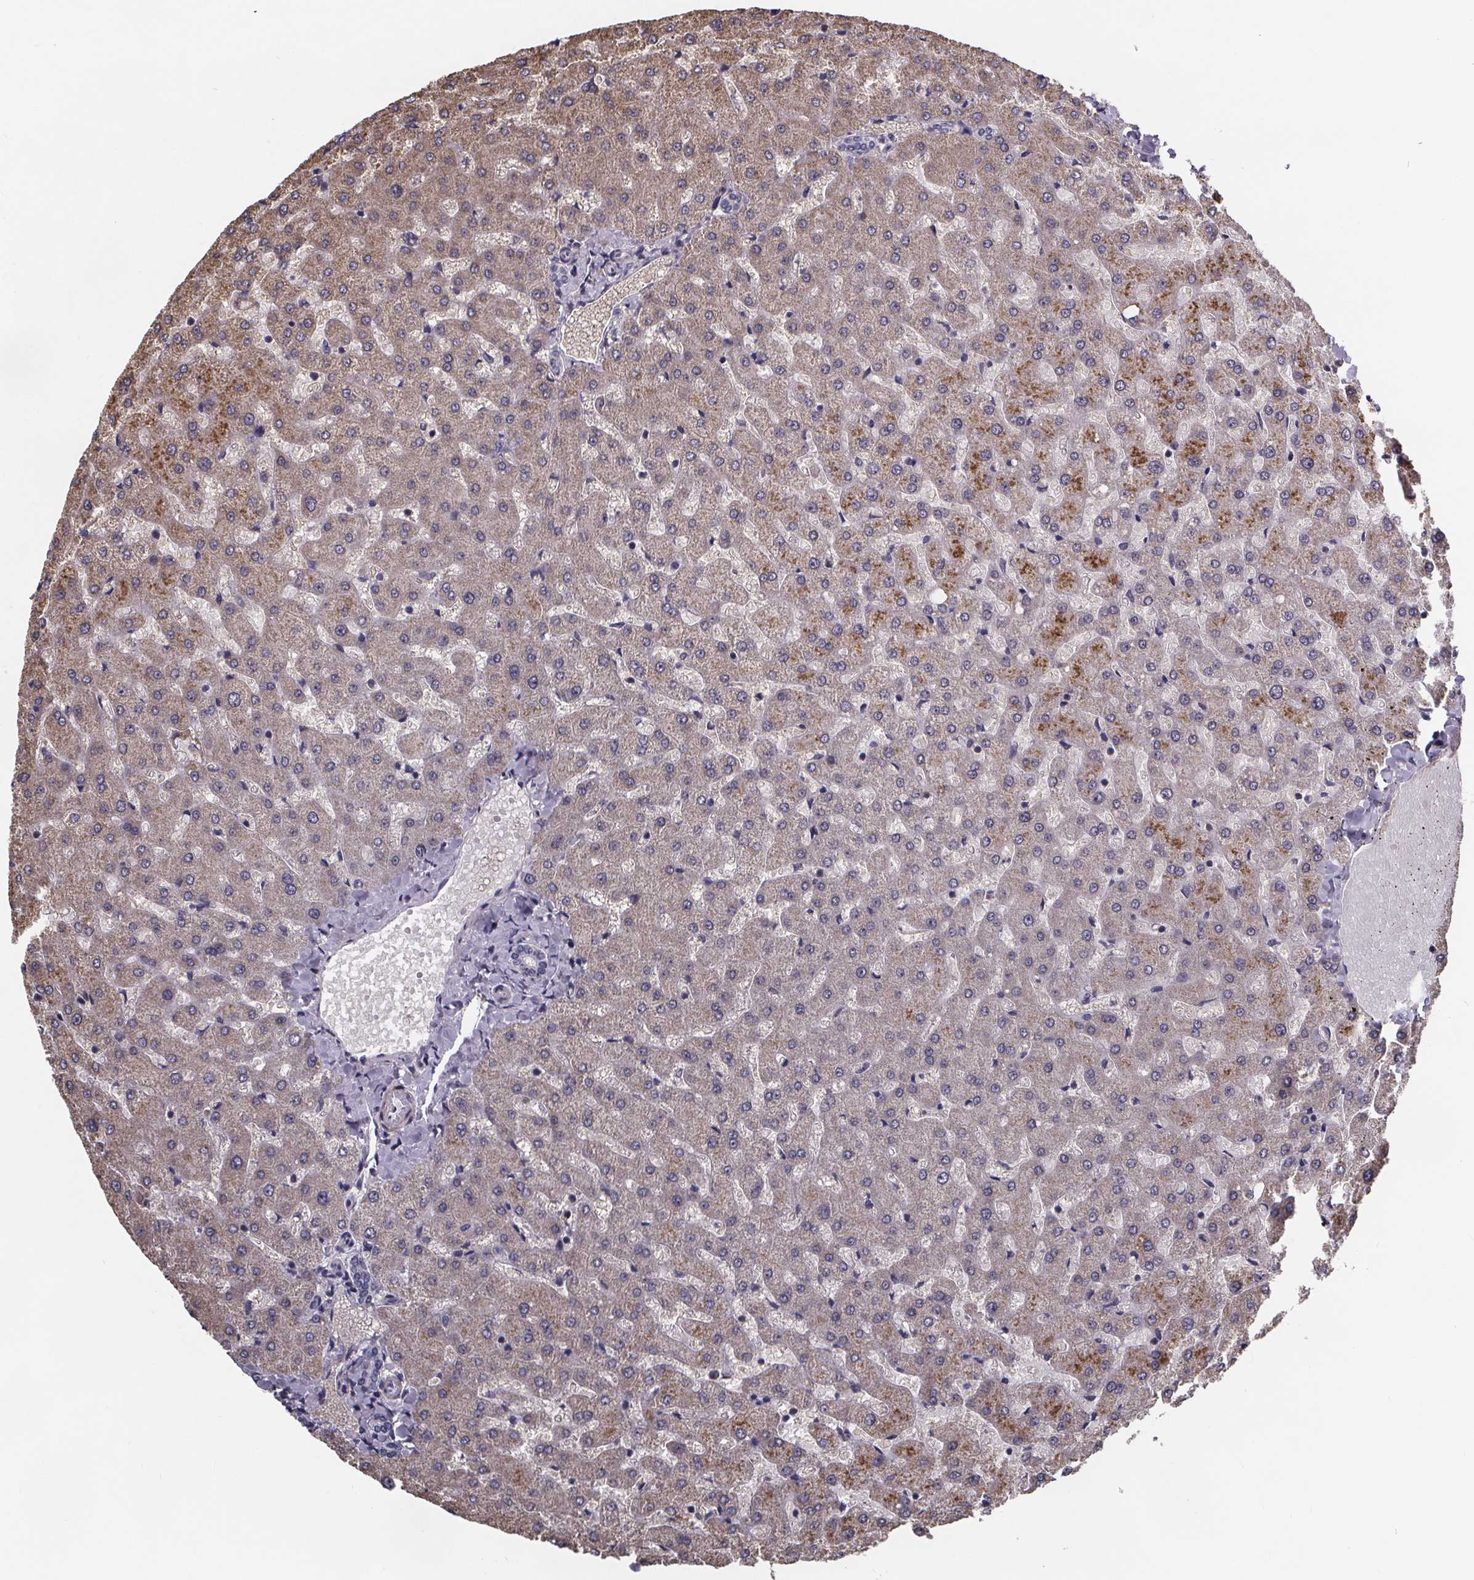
{"staining": {"intensity": "negative", "quantity": "none", "location": "none"}, "tissue": "liver", "cell_type": "Cholangiocytes", "image_type": "normal", "snomed": [{"axis": "morphology", "description": "Normal tissue, NOS"}, {"axis": "topography", "description": "Liver"}], "caption": "Liver stained for a protein using immunohistochemistry (IHC) demonstrates no staining cholangiocytes.", "gene": "FBXW2", "patient": {"sex": "female", "age": 50}}